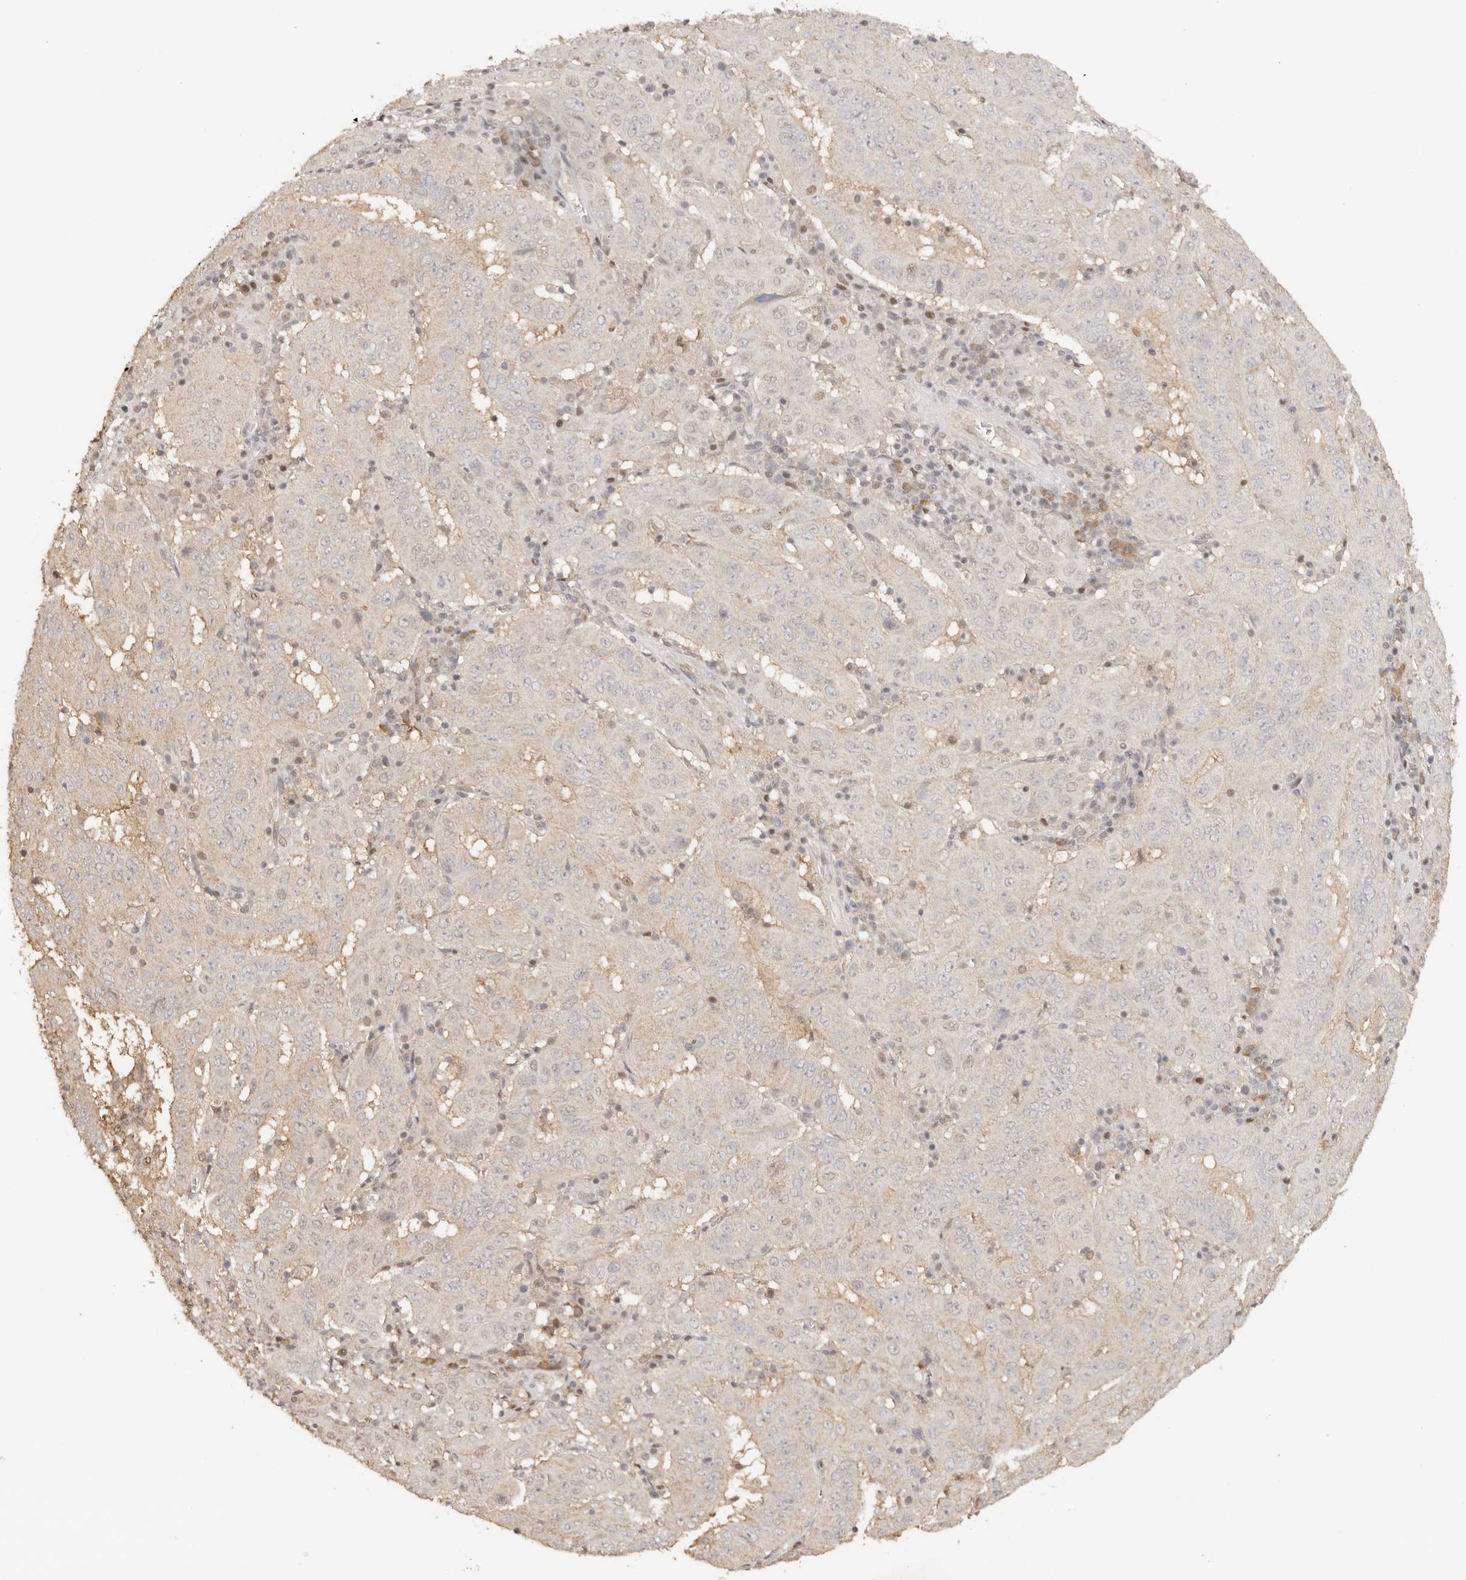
{"staining": {"intensity": "weak", "quantity": "<25%", "location": "cytoplasmic/membranous"}, "tissue": "pancreatic cancer", "cell_type": "Tumor cells", "image_type": "cancer", "snomed": [{"axis": "morphology", "description": "Adenocarcinoma, NOS"}, {"axis": "topography", "description": "Pancreas"}], "caption": "Tumor cells show no significant protein staining in pancreatic cancer (adenocarcinoma).", "gene": "SEC14L1", "patient": {"sex": "male", "age": 63}}